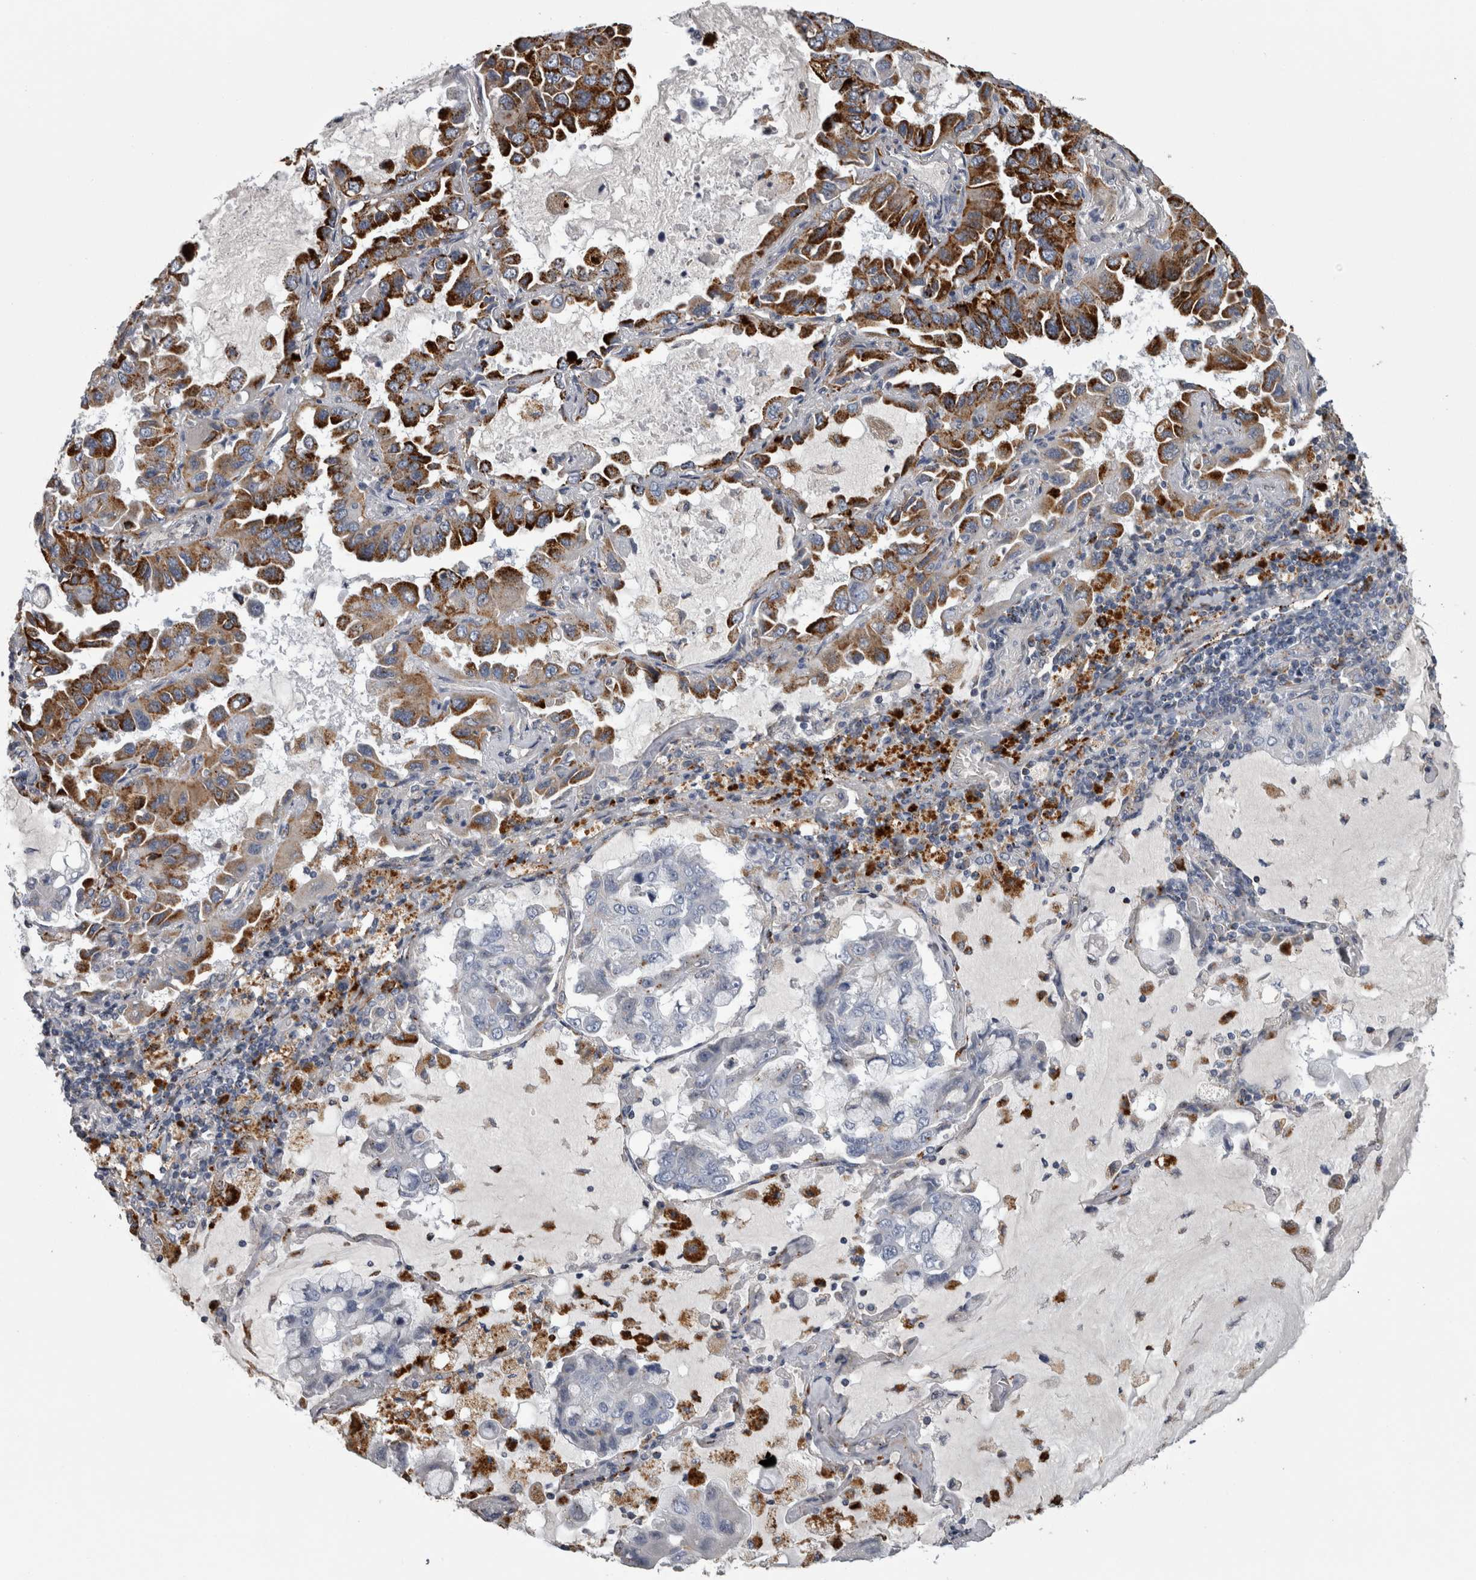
{"staining": {"intensity": "strong", "quantity": "25%-75%", "location": "cytoplasmic/membranous"}, "tissue": "lung cancer", "cell_type": "Tumor cells", "image_type": "cancer", "snomed": [{"axis": "morphology", "description": "Adenocarcinoma, NOS"}, {"axis": "topography", "description": "Lung"}], "caption": "Immunohistochemistry photomicrograph of neoplastic tissue: human lung adenocarcinoma stained using immunohistochemistry (IHC) exhibits high levels of strong protein expression localized specifically in the cytoplasmic/membranous of tumor cells, appearing as a cytoplasmic/membranous brown color.", "gene": "DPP7", "patient": {"sex": "male", "age": 64}}